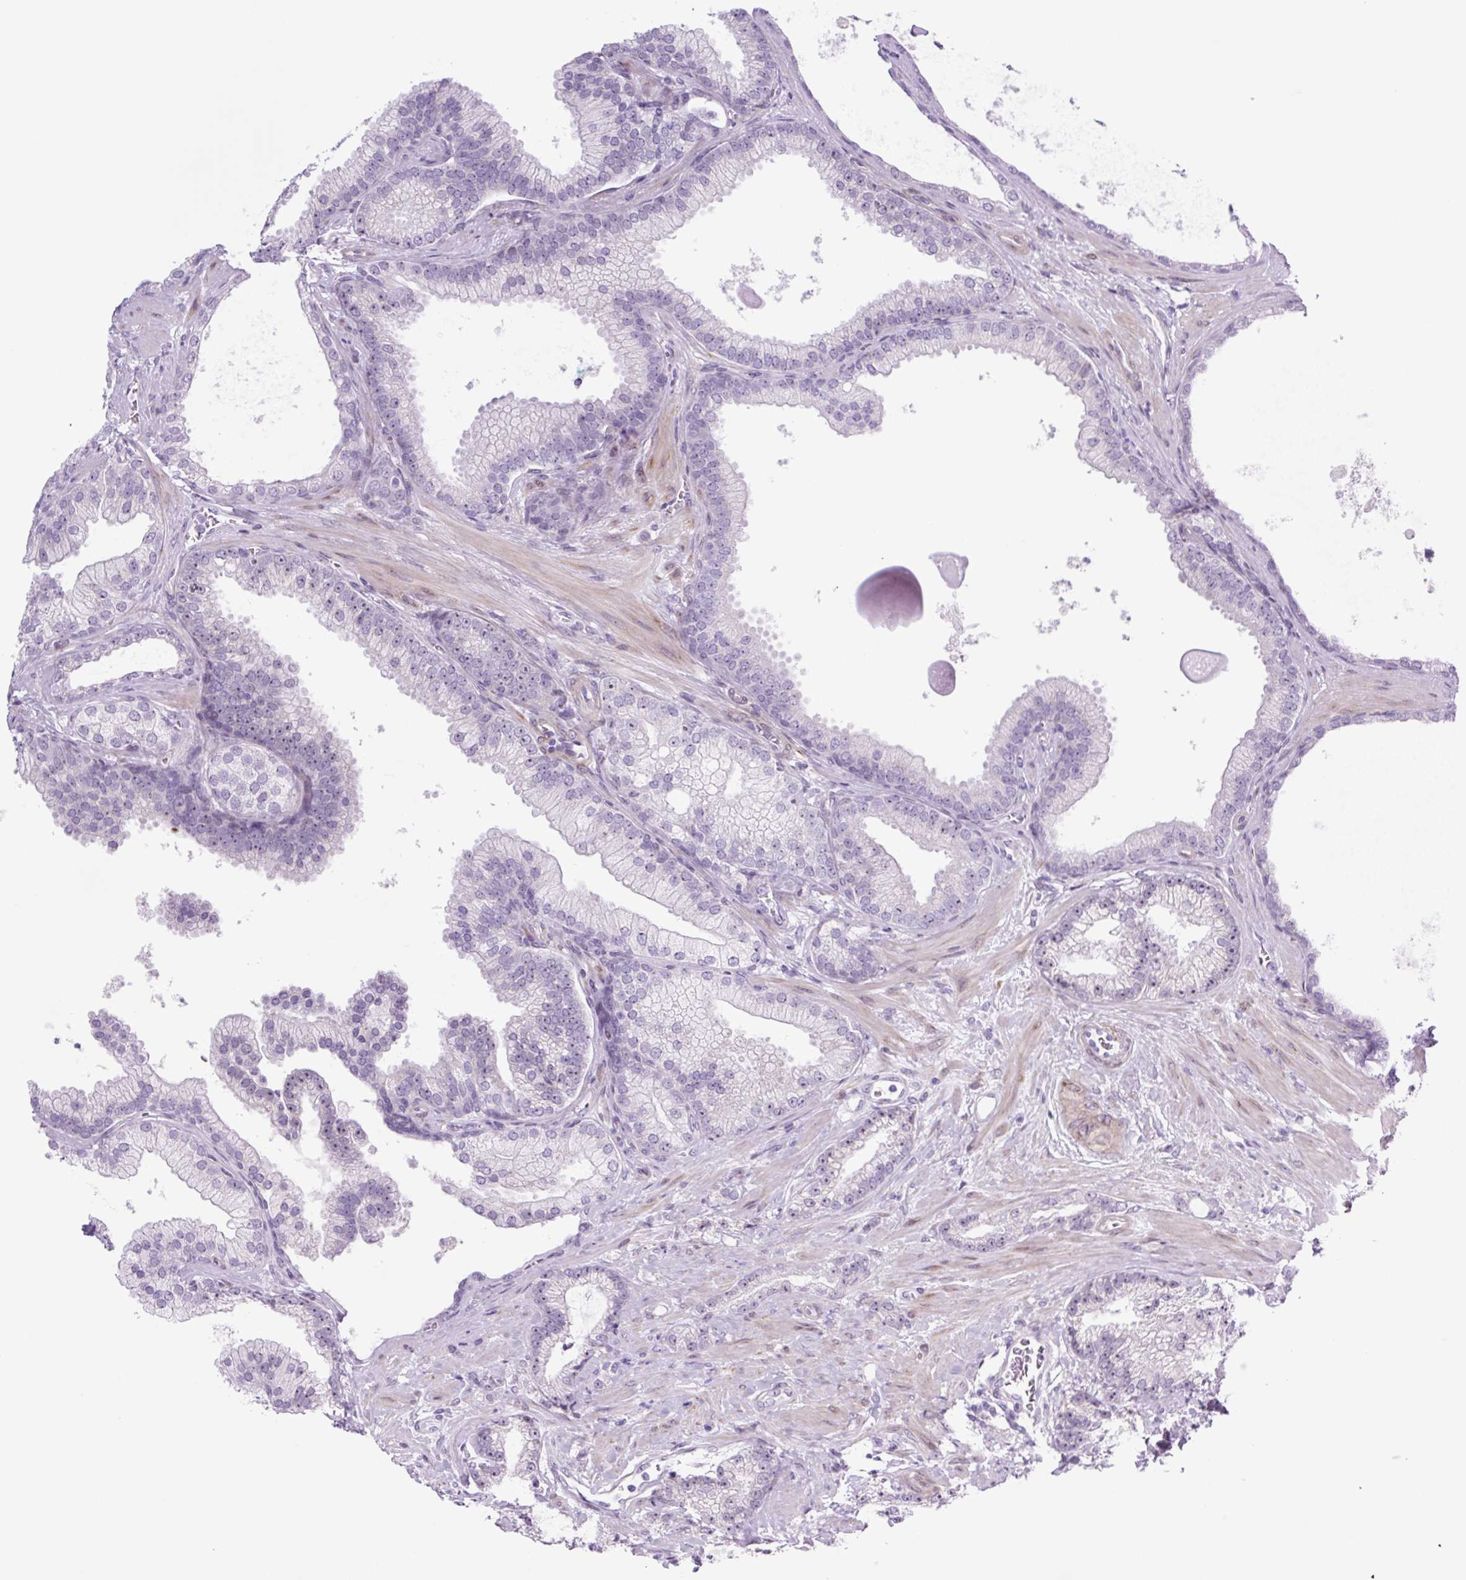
{"staining": {"intensity": "moderate", "quantity": "25%-75%", "location": "nuclear"}, "tissue": "prostate cancer", "cell_type": "Tumor cells", "image_type": "cancer", "snomed": [{"axis": "morphology", "description": "Adenocarcinoma, High grade"}, {"axis": "topography", "description": "Prostate"}], "caption": "This histopathology image demonstrates IHC staining of human prostate adenocarcinoma (high-grade), with medium moderate nuclear positivity in approximately 25%-75% of tumor cells.", "gene": "RRS1", "patient": {"sex": "male", "age": 68}}